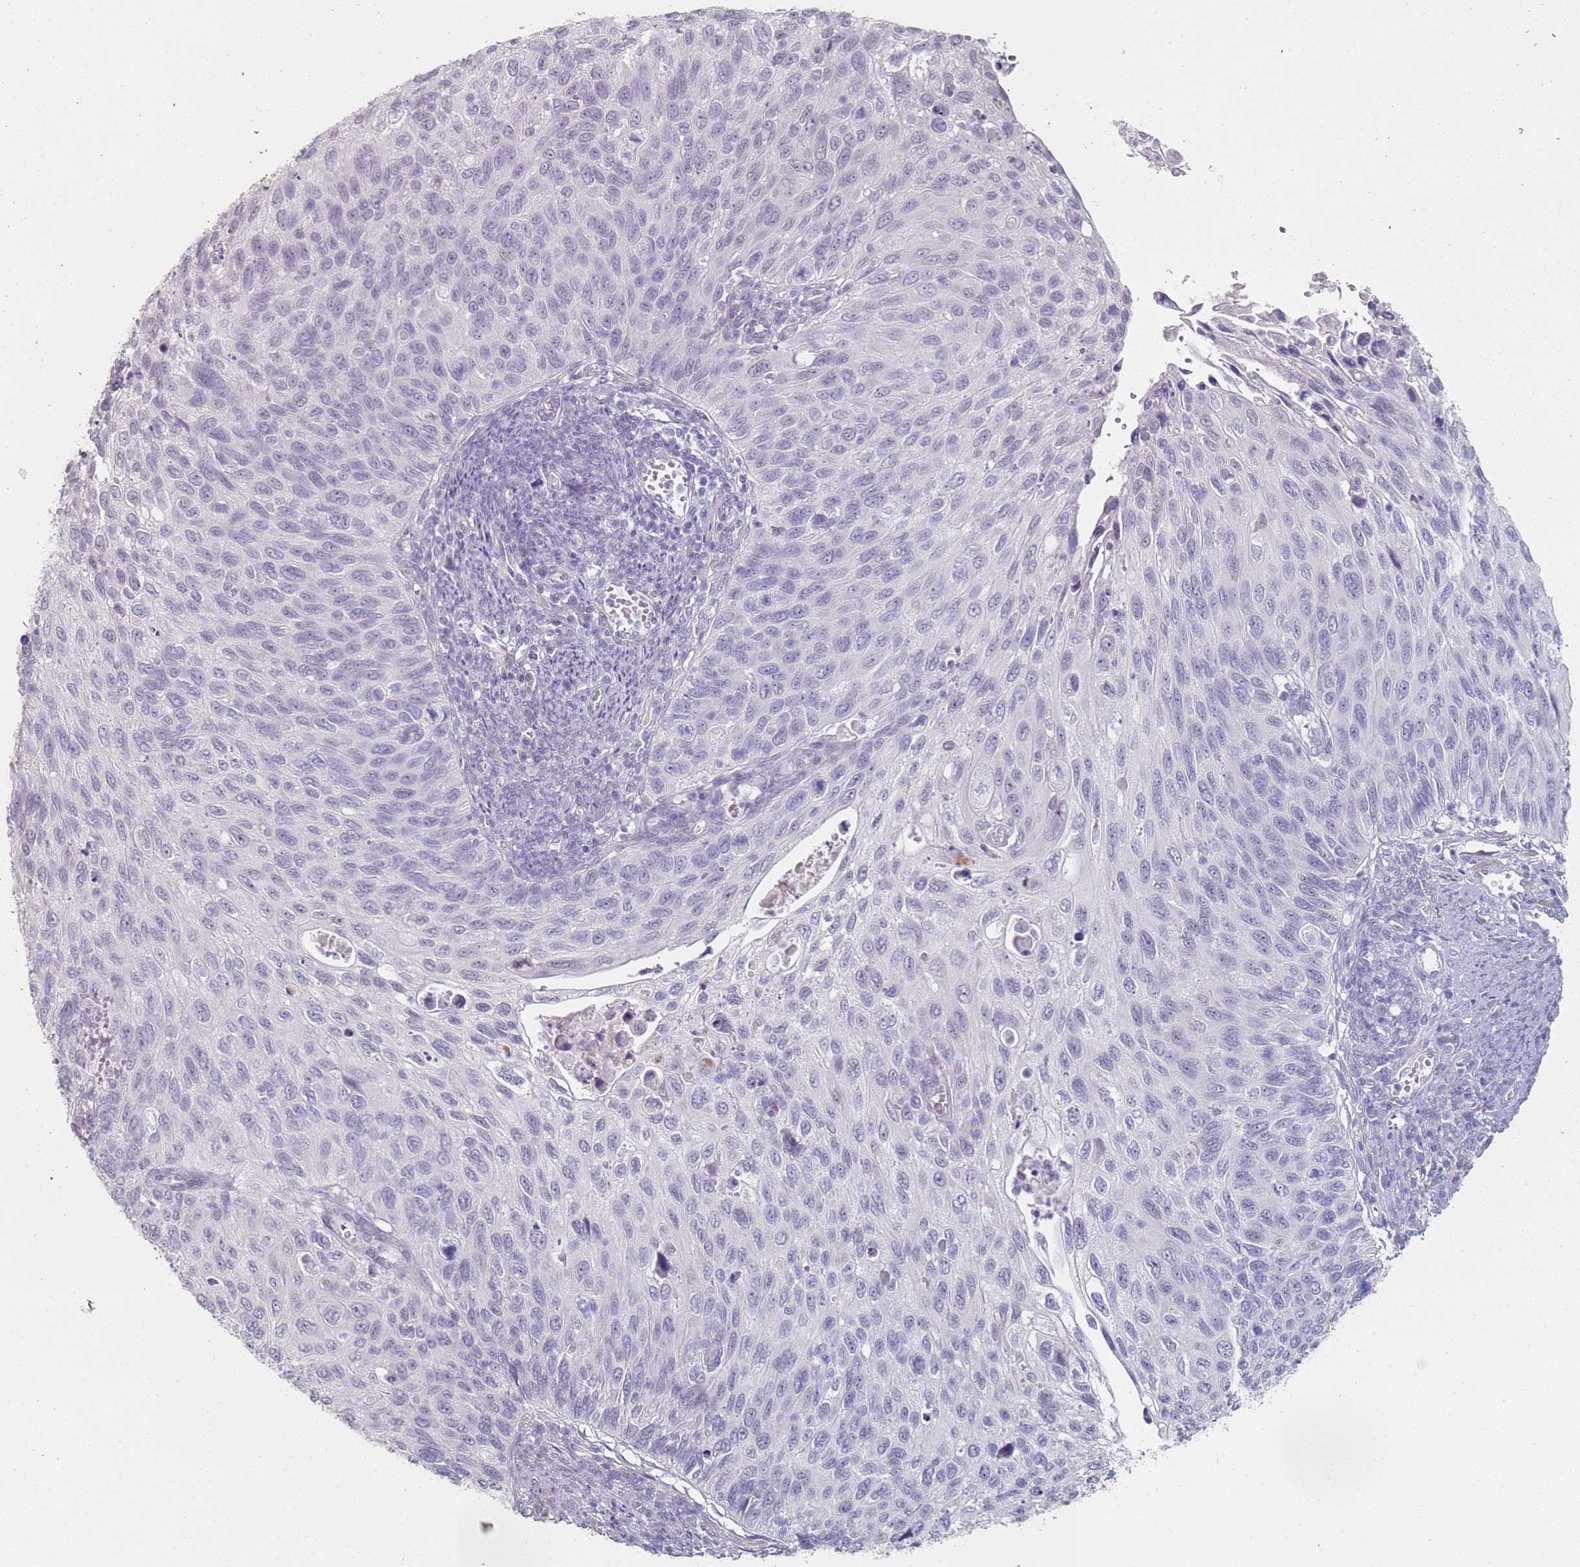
{"staining": {"intensity": "negative", "quantity": "none", "location": "none"}, "tissue": "cervical cancer", "cell_type": "Tumor cells", "image_type": "cancer", "snomed": [{"axis": "morphology", "description": "Squamous cell carcinoma, NOS"}, {"axis": "topography", "description": "Cervix"}], "caption": "A micrograph of human squamous cell carcinoma (cervical) is negative for staining in tumor cells.", "gene": "DNAH11", "patient": {"sex": "female", "age": 70}}